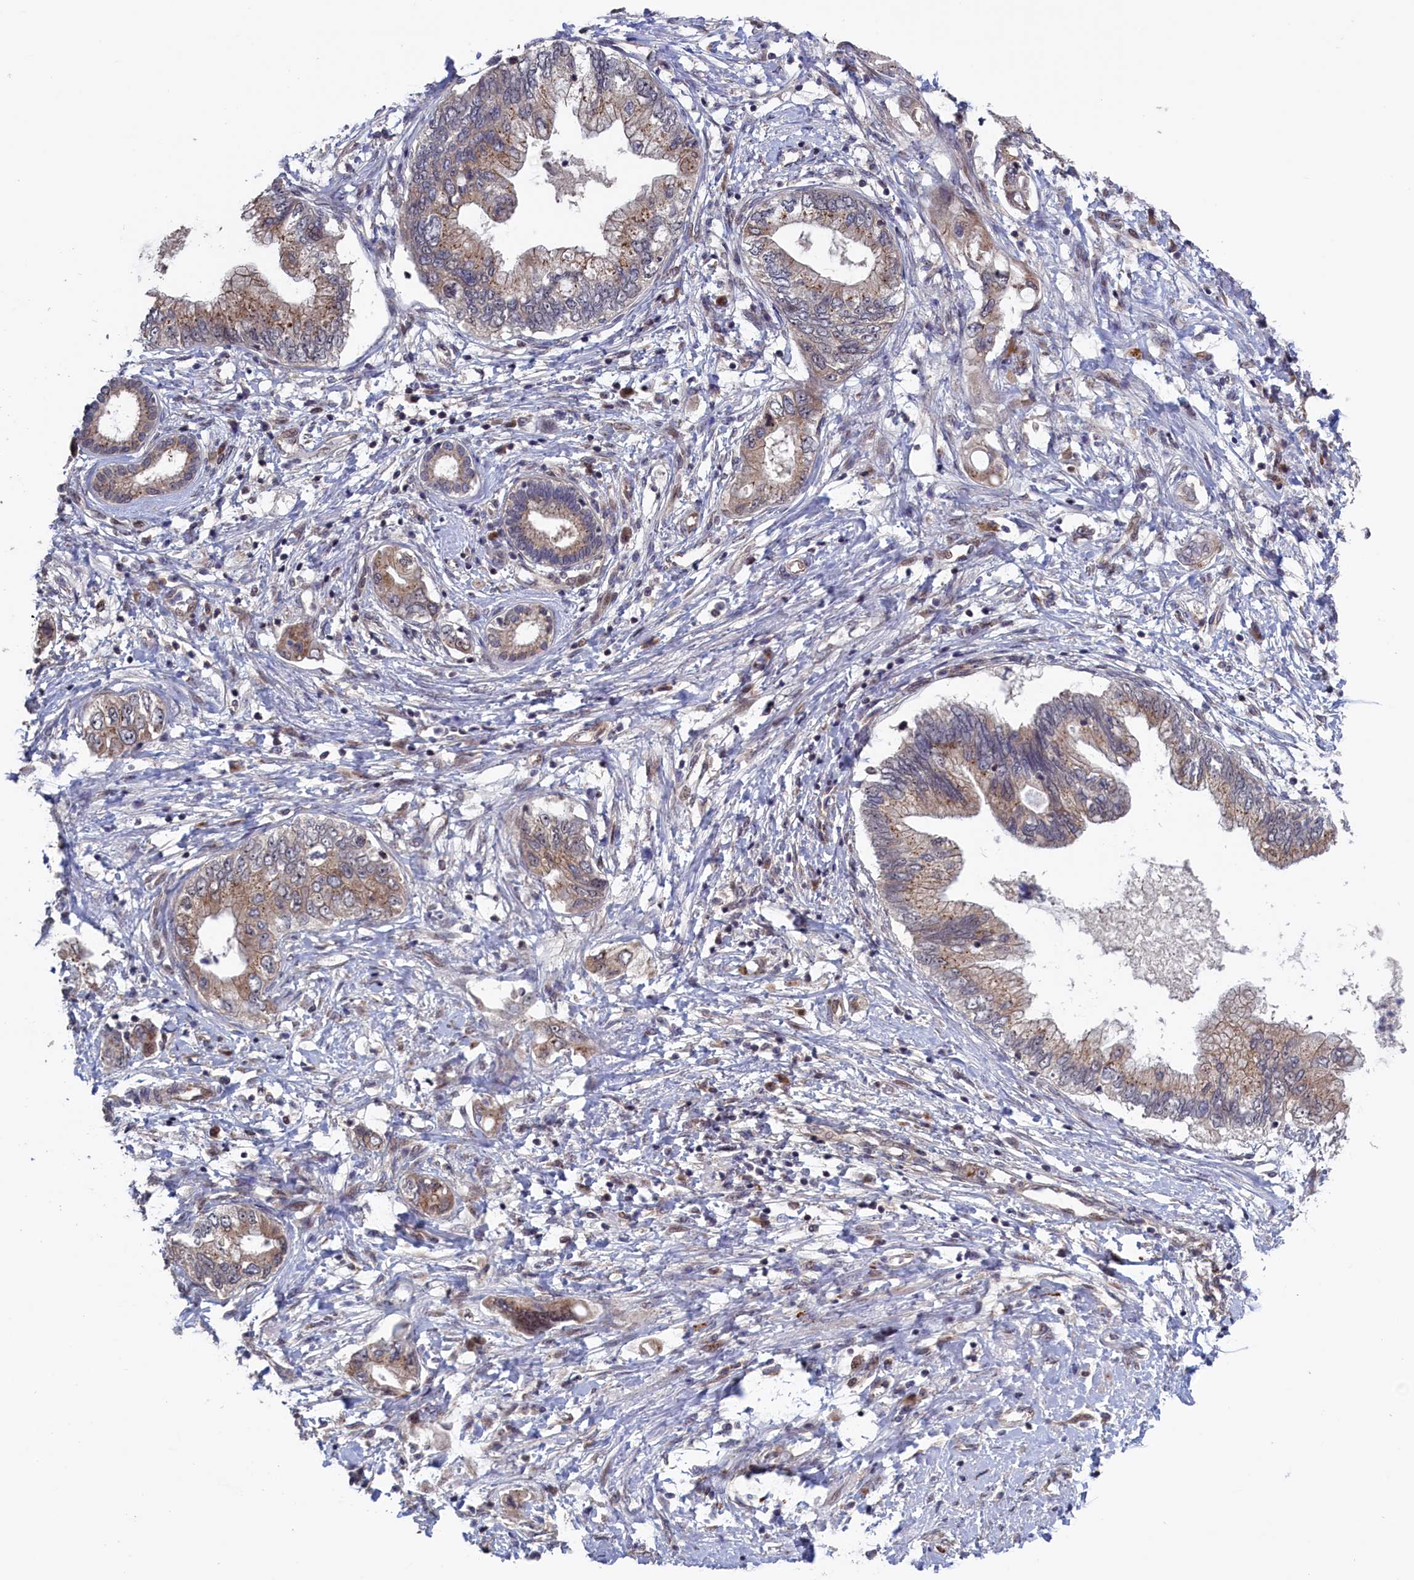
{"staining": {"intensity": "weak", "quantity": ">75%", "location": "cytoplasmic/membranous"}, "tissue": "pancreatic cancer", "cell_type": "Tumor cells", "image_type": "cancer", "snomed": [{"axis": "morphology", "description": "Adenocarcinoma, NOS"}, {"axis": "topography", "description": "Pancreas"}], "caption": "Immunohistochemical staining of human pancreatic adenocarcinoma exhibits low levels of weak cytoplasmic/membranous protein staining in approximately >75% of tumor cells. Nuclei are stained in blue.", "gene": "LSG1", "patient": {"sex": "female", "age": 73}}